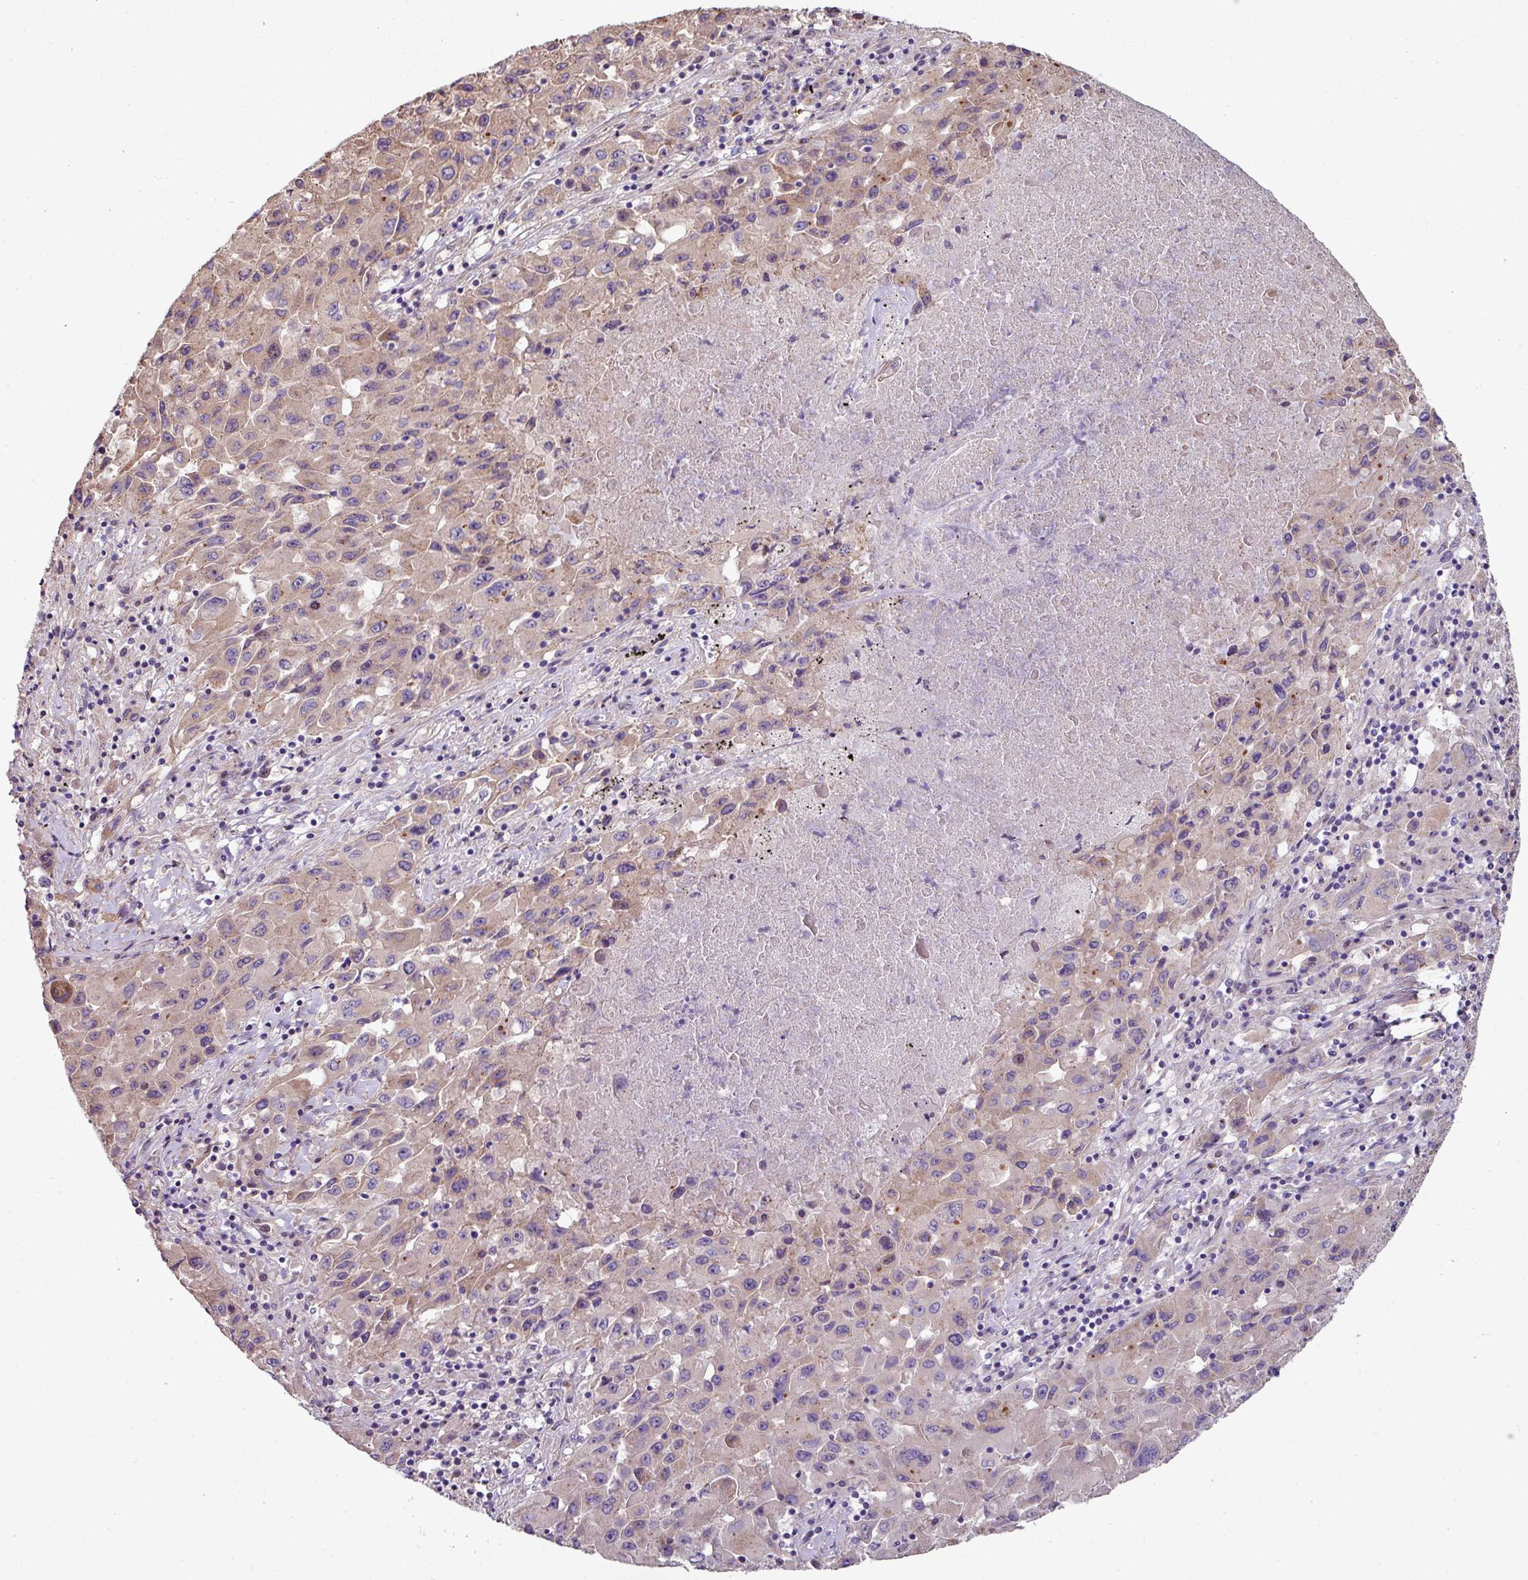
{"staining": {"intensity": "weak", "quantity": "25%-75%", "location": "cytoplasmic/membranous"}, "tissue": "lung cancer", "cell_type": "Tumor cells", "image_type": "cancer", "snomed": [{"axis": "morphology", "description": "Squamous cell carcinoma, NOS"}, {"axis": "topography", "description": "Lung"}], "caption": "Tumor cells display low levels of weak cytoplasmic/membranous staining in about 25%-75% of cells in lung squamous cell carcinoma.", "gene": "LRRC9", "patient": {"sex": "male", "age": 63}}